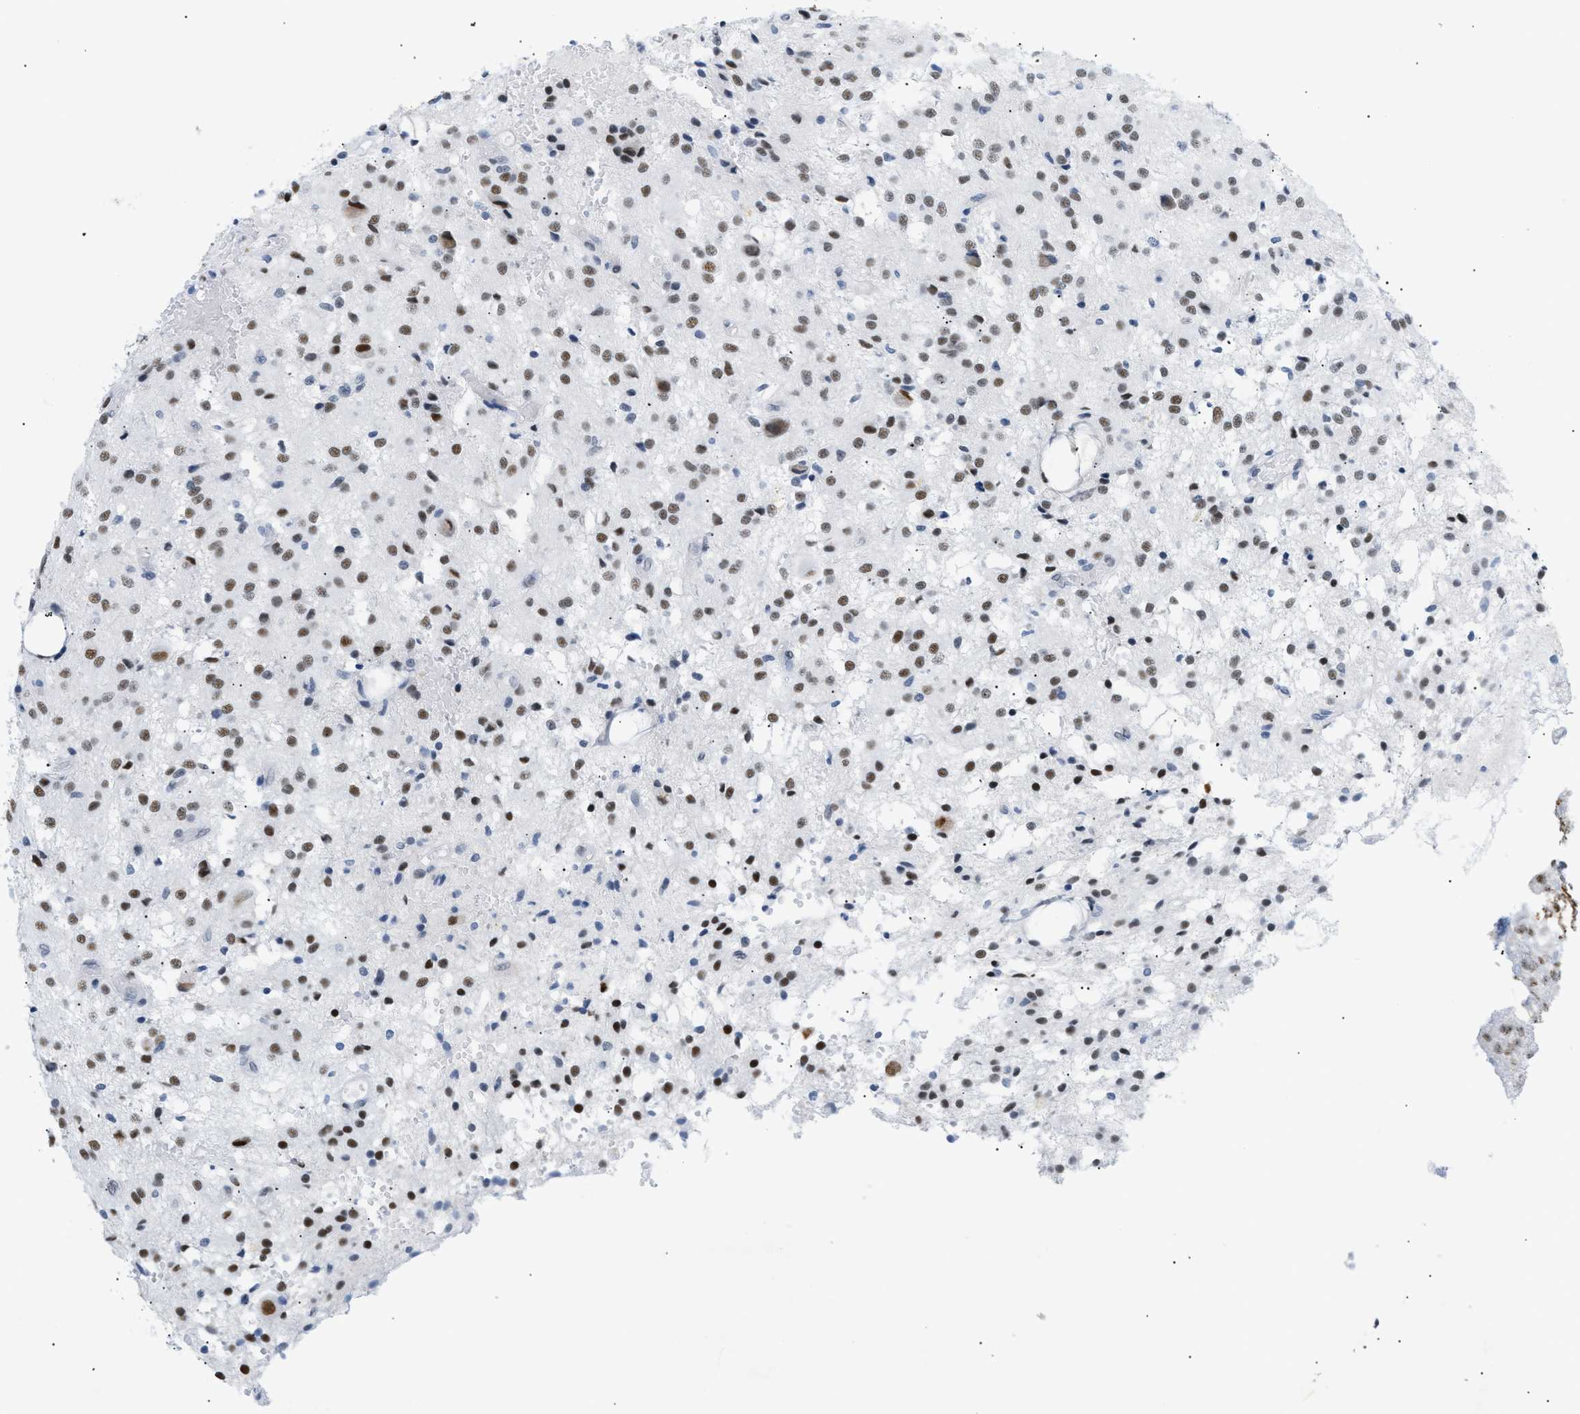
{"staining": {"intensity": "moderate", "quantity": "25%-75%", "location": "nuclear"}, "tissue": "glioma", "cell_type": "Tumor cells", "image_type": "cancer", "snomed": [{"axis": "morphology", "description": "Glioma, malignant, High grade"}, {"axis": "topography", "description": "Brain"}], "caption": "Immunohistochemical staining of human glioma displays medium levels of moderate nuclear protein positivity in approximately 25%-75% of tumor cells.", "gene": "ELN", "patient": {"sex": "female", "age": 59}}